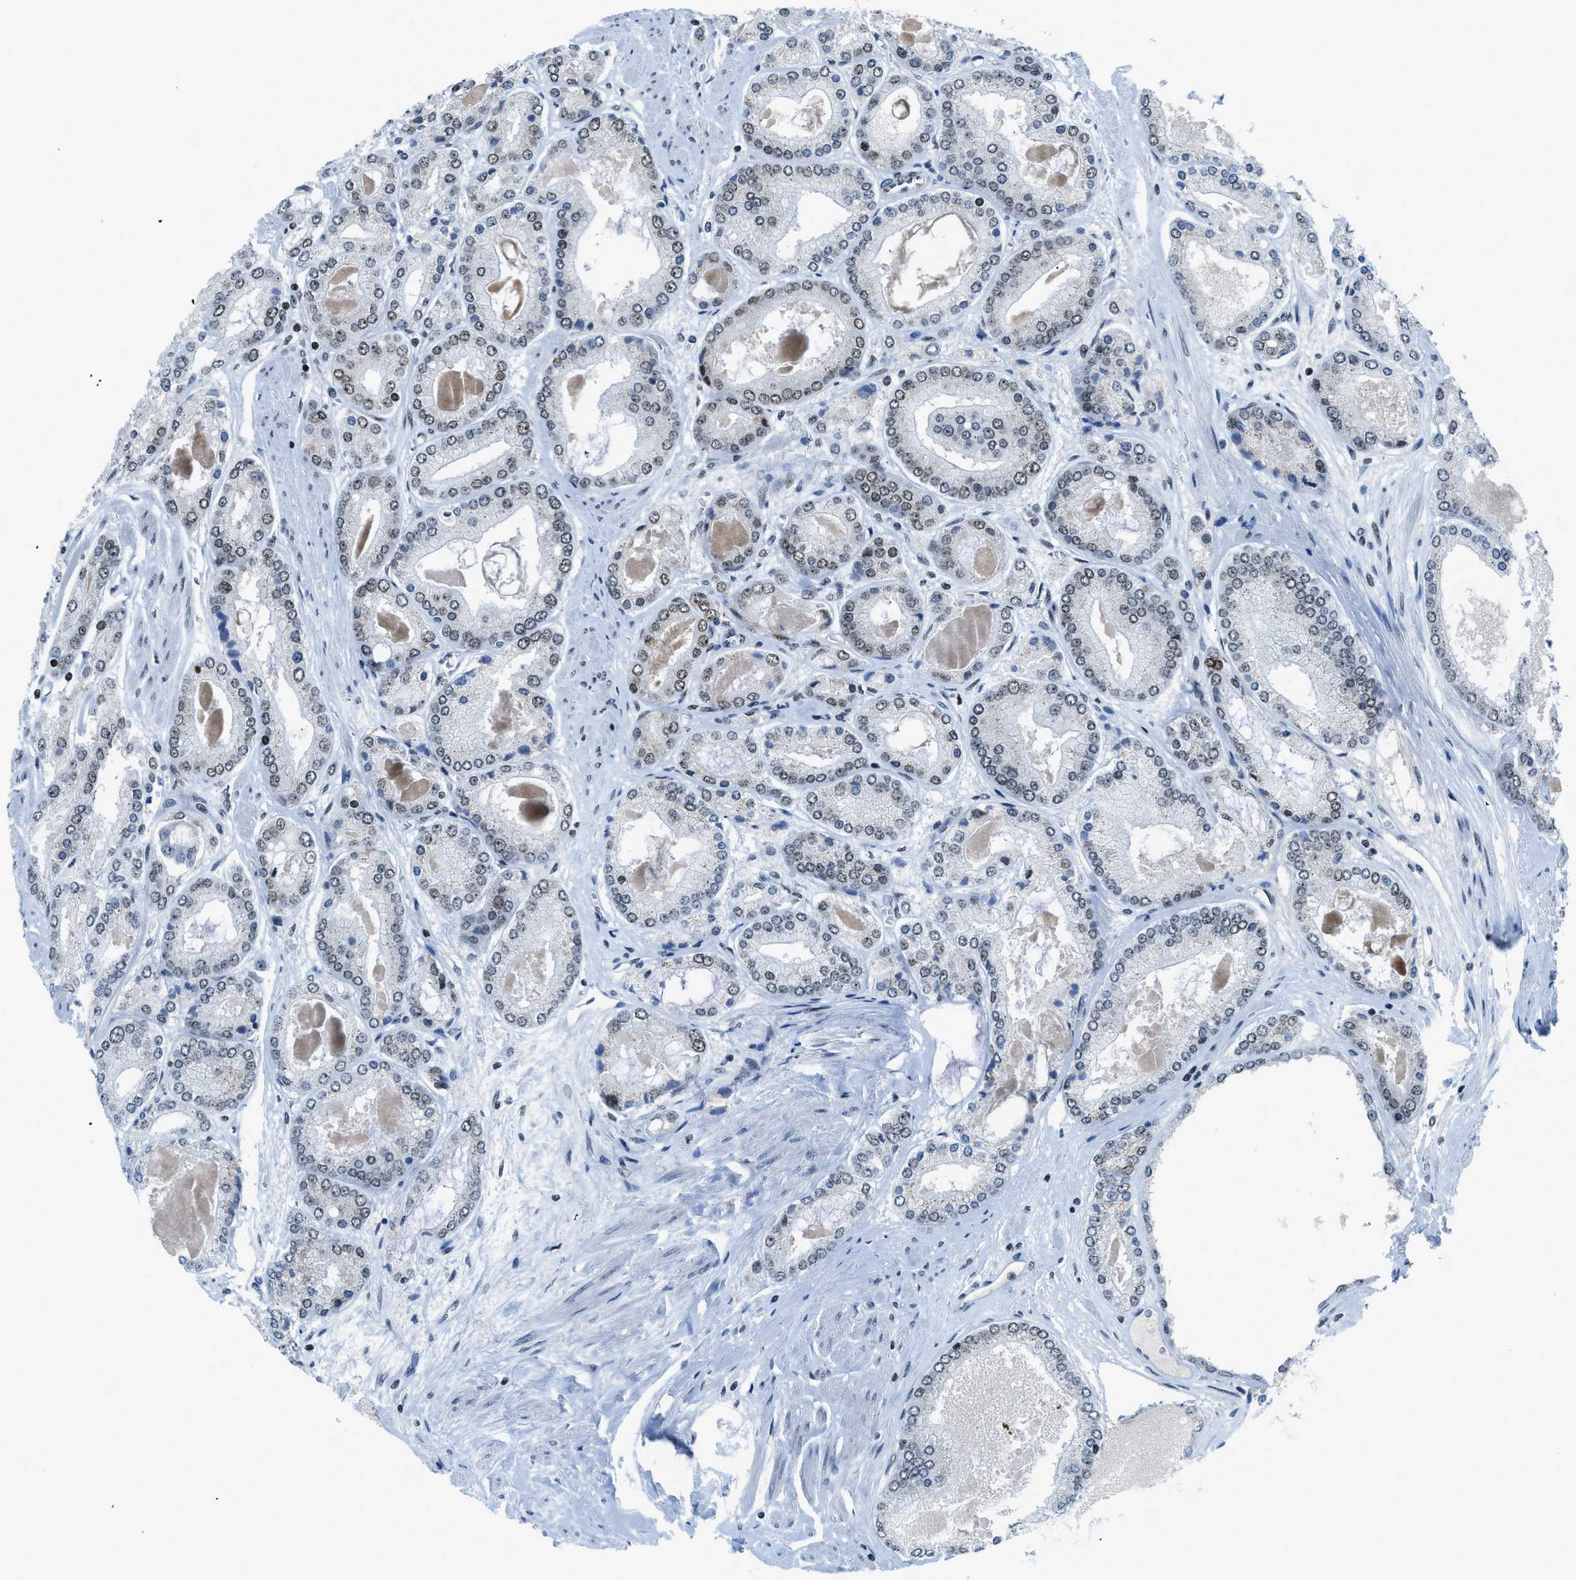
{"staining": {"intensity": "moderate", "quantity": "25%-75%", "location": "nuclear"}, "tissue": "prostate cancer", "cell_type": "Tumor cells", "image_type": "cancer", "snomed": [{"axis": "morphology", "description": "Adenocarcinoma, High grade"}, {"axis": "topography", "description": "Prostate"}], "caption": "An immunohistochemistry micrograph of tumor tissue is shown. Protein staining in brown shows moderate nuclear positivity in prostate adenocarcinoma (high-grade) within tumor cells.", "gene": "RAD51B", "patient": {"sex": "male", "age": 59}}